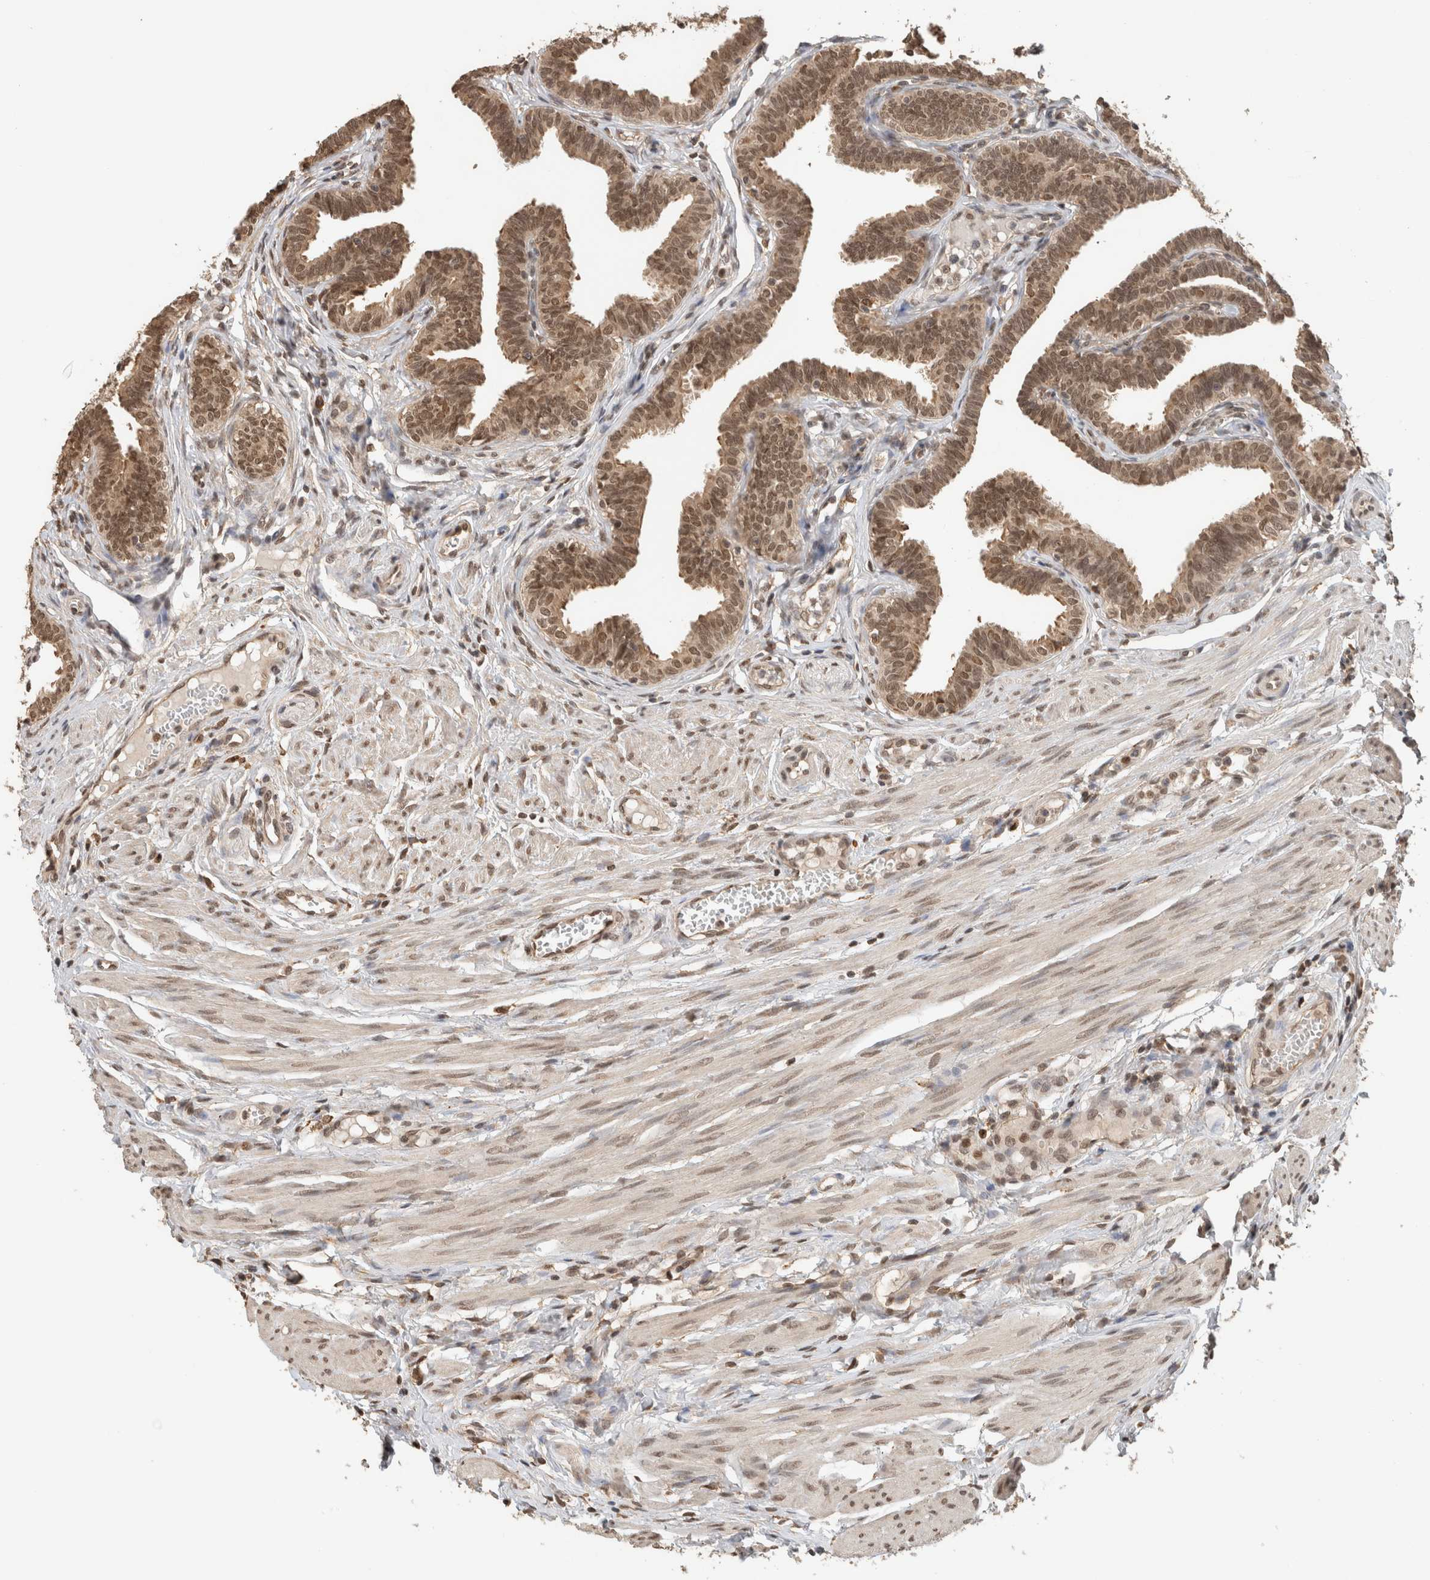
{"staining": {"intensity": "moderate", "quantity": ">75%", "location": "cytoplasmic/membranous,nuclear"}, "tissue": "fallopian tube", "cell_type": "Glandular cells", "image_type": "normal", "snomed": [{"axis": "morphology", "description": "Normal tissue, NOS"}, {"axis": "topography", "description": "Fallopian tube"}, {"axis": "topography", "description": "Ovary"}], "caption": "Immunohistochemistry (IHC) staining of unremarkable fallopian tube, which displays medium levels of moderate cytoplasmic/membranous,nuclear expression in about >75% of glandular cells indicating moderate cytoplasmic/membranous,nuclear protein expression. The staining was performed using DAB (brown) for protein detection and nuclei were counterstained in hematoxylin (blue).", "gene": "C1orf21", "patient": {"sex": "female", "age": 23}}